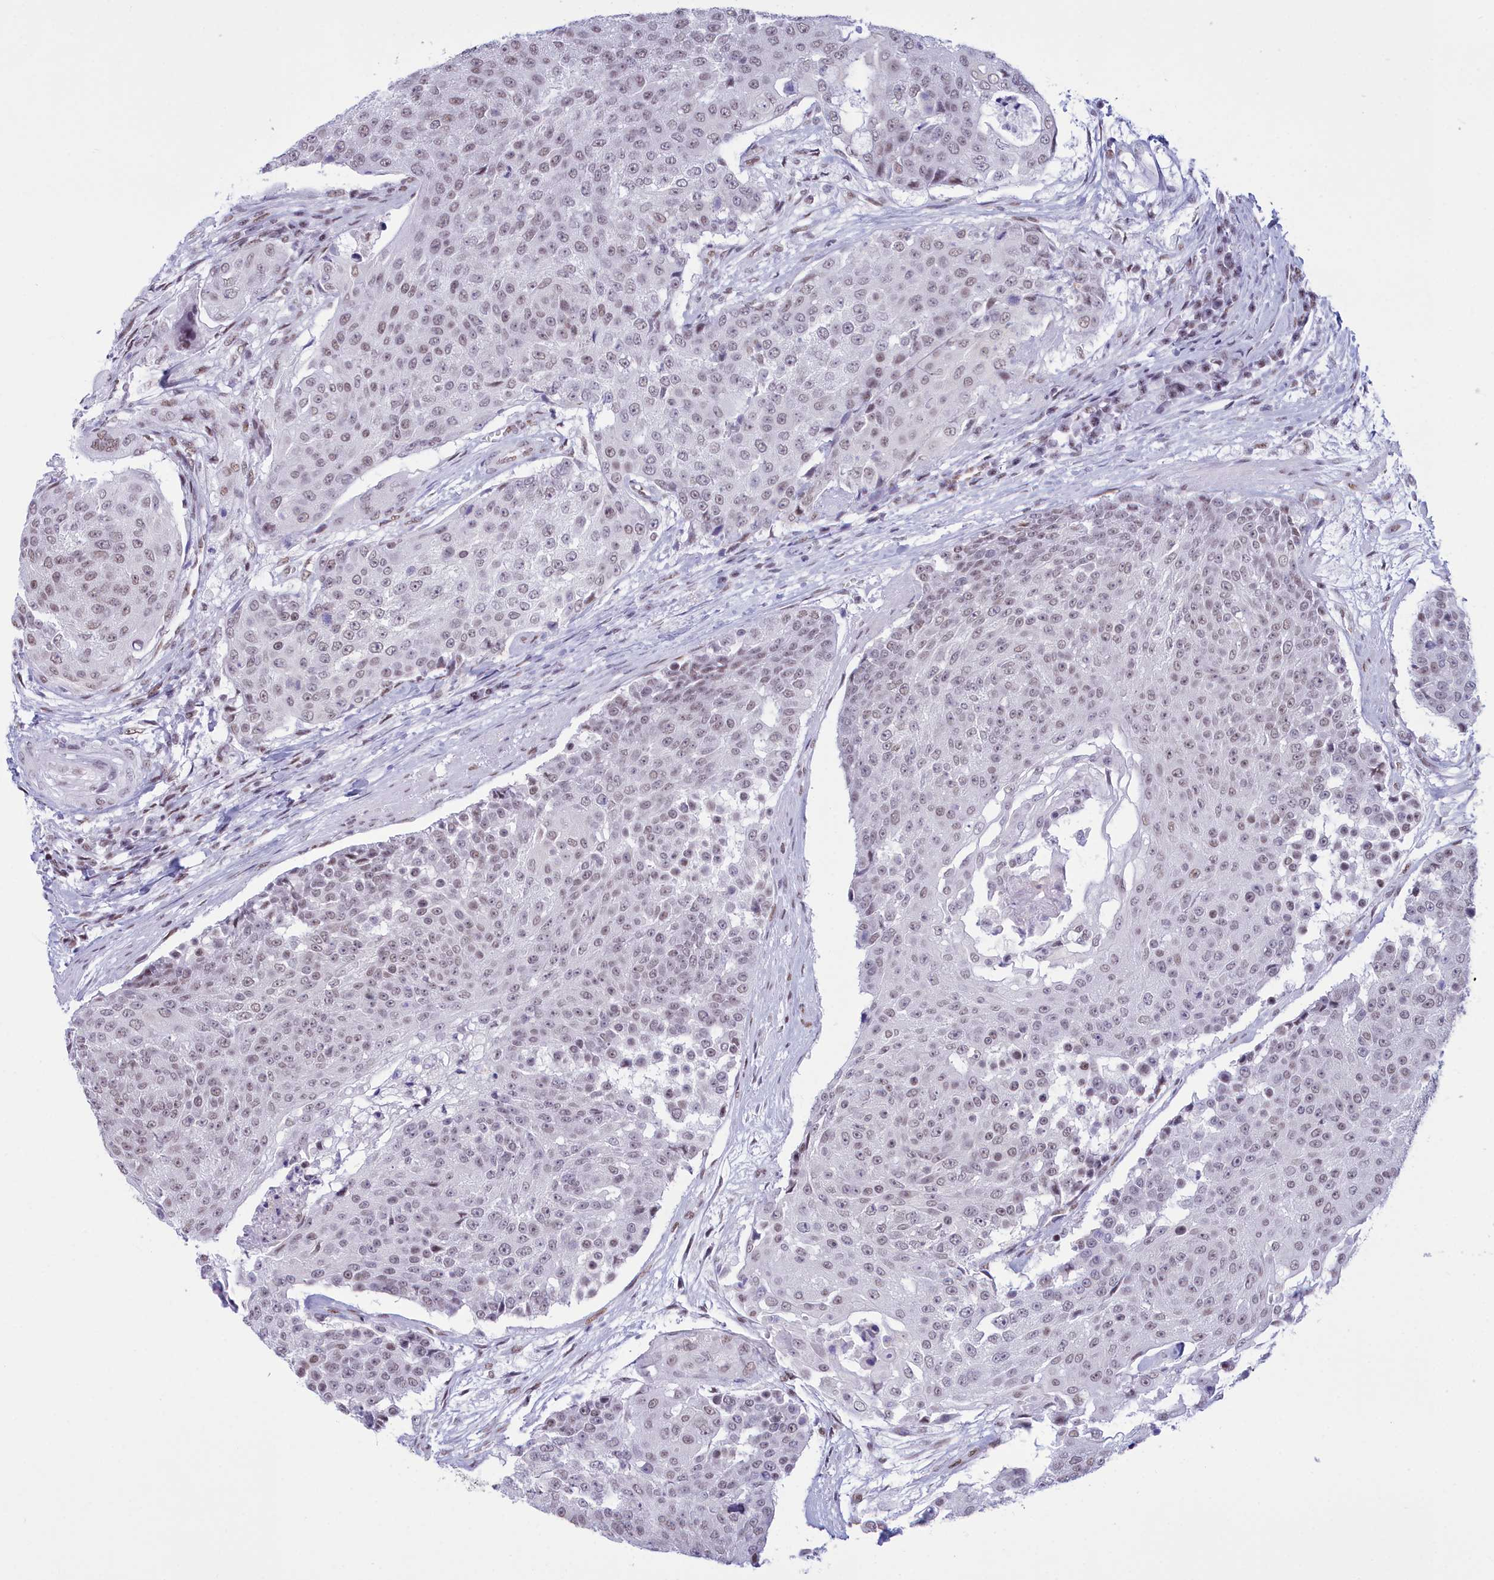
{"staining": {"intensity": "weak", "quantity": ">75%", "location": "nuclear"}, "tissue": "urothelial cancer", "cell_type": "Tumor cells", "image_type": "cancer", "snomed": [{"axis": "morphology", "description": "Urothelial carcinoma, High grade"}, {"axis": "topography", "description": "Urinary bladder"}], "caption": "The image exhibits immunohistochemical staining of urothelial cancer. There is weak nuclear expression is identified in approximately >75% of tumor cells. (DAB (3,3'-diaminobenzidine) = brown stain, brightfield microscopy at high magnification).", "gene": "CDC26", "patient": {"sex": "female", "age": 63}}